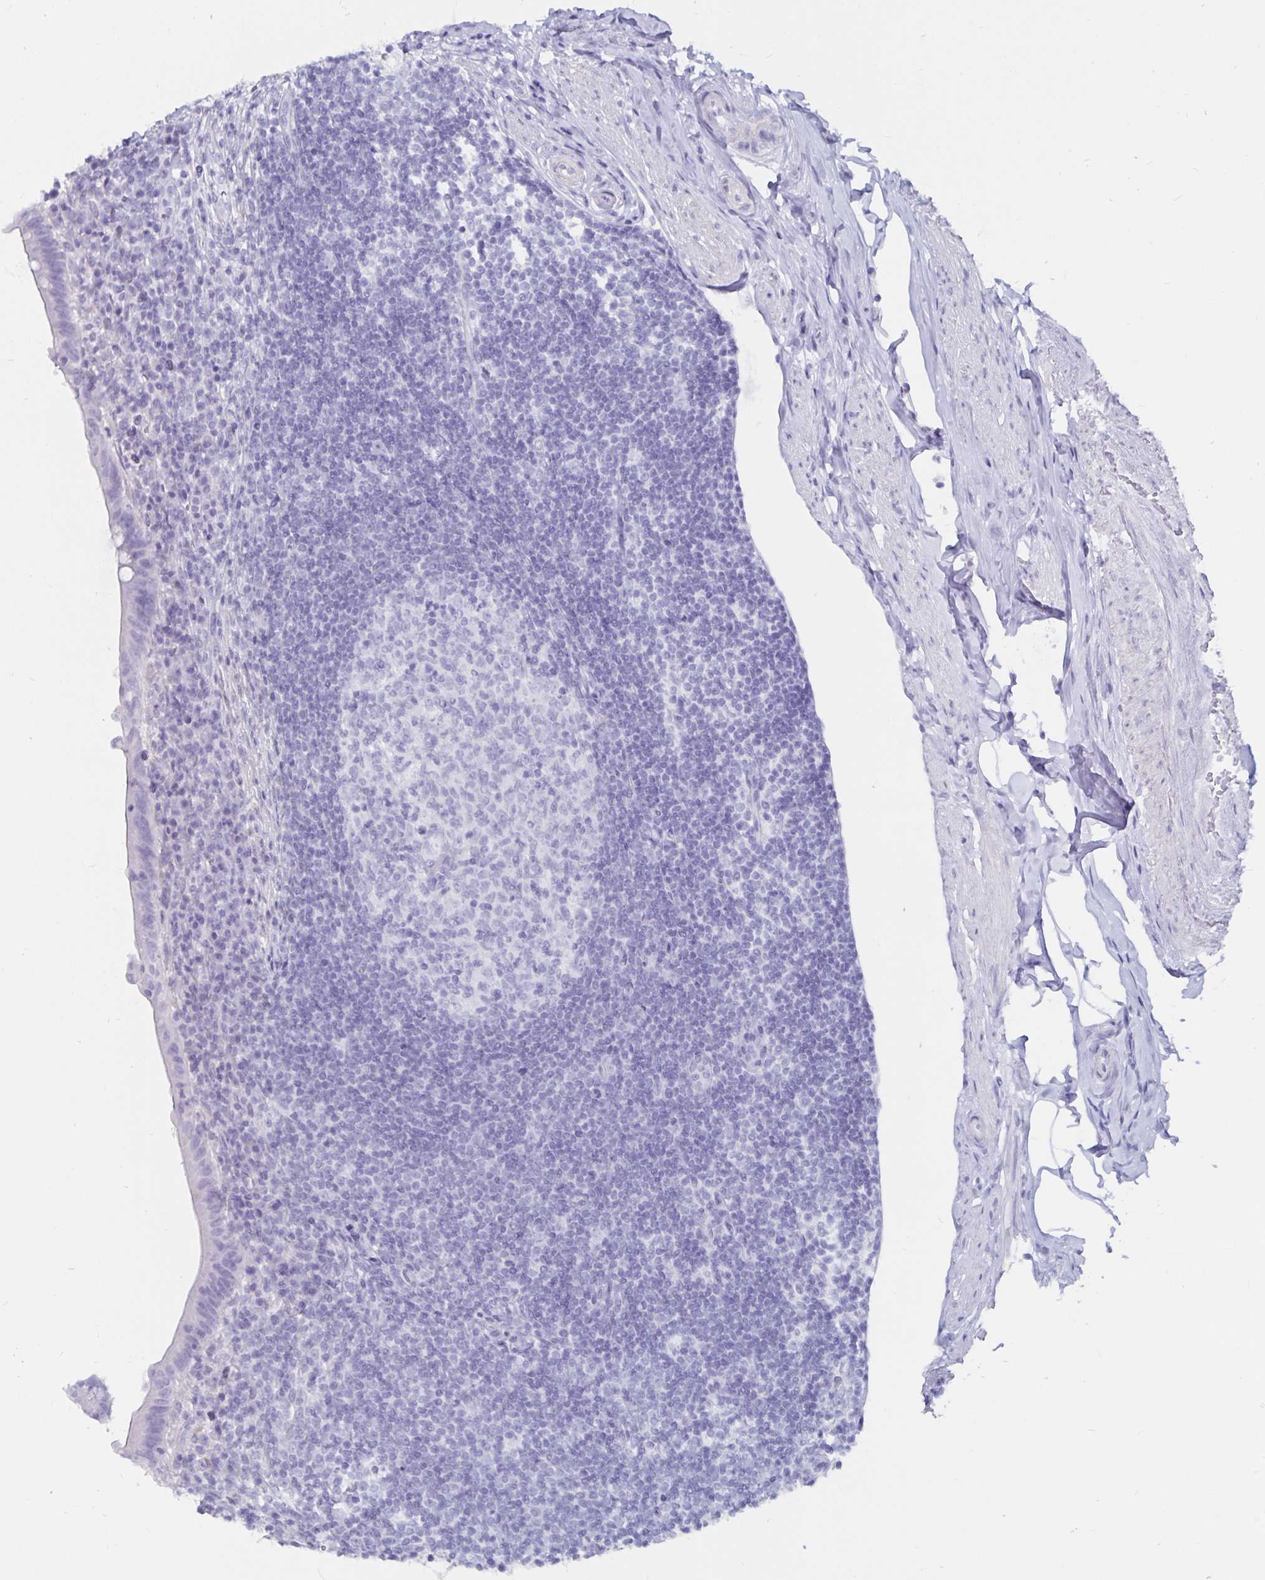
{"staining": {"intensity": "negative", "quantity": "none", "location": "none"}, "tissue": "appendix", "cell_type": "Glandular cells", "image_type": "normal", "snomed": [{"axis": "morphology", "description": "Normal tissue, NOS"}, {"axis": "topography", "description": "Appendix"}], "caption": "This is a micrograph of immunohistochemistry (IHC) staining of normal appendix, which shows no positivity in glandular cells. Nuclei are stained in blue.", "gene": "GPR137", "patient": {"sex": "female", "age": 56}}